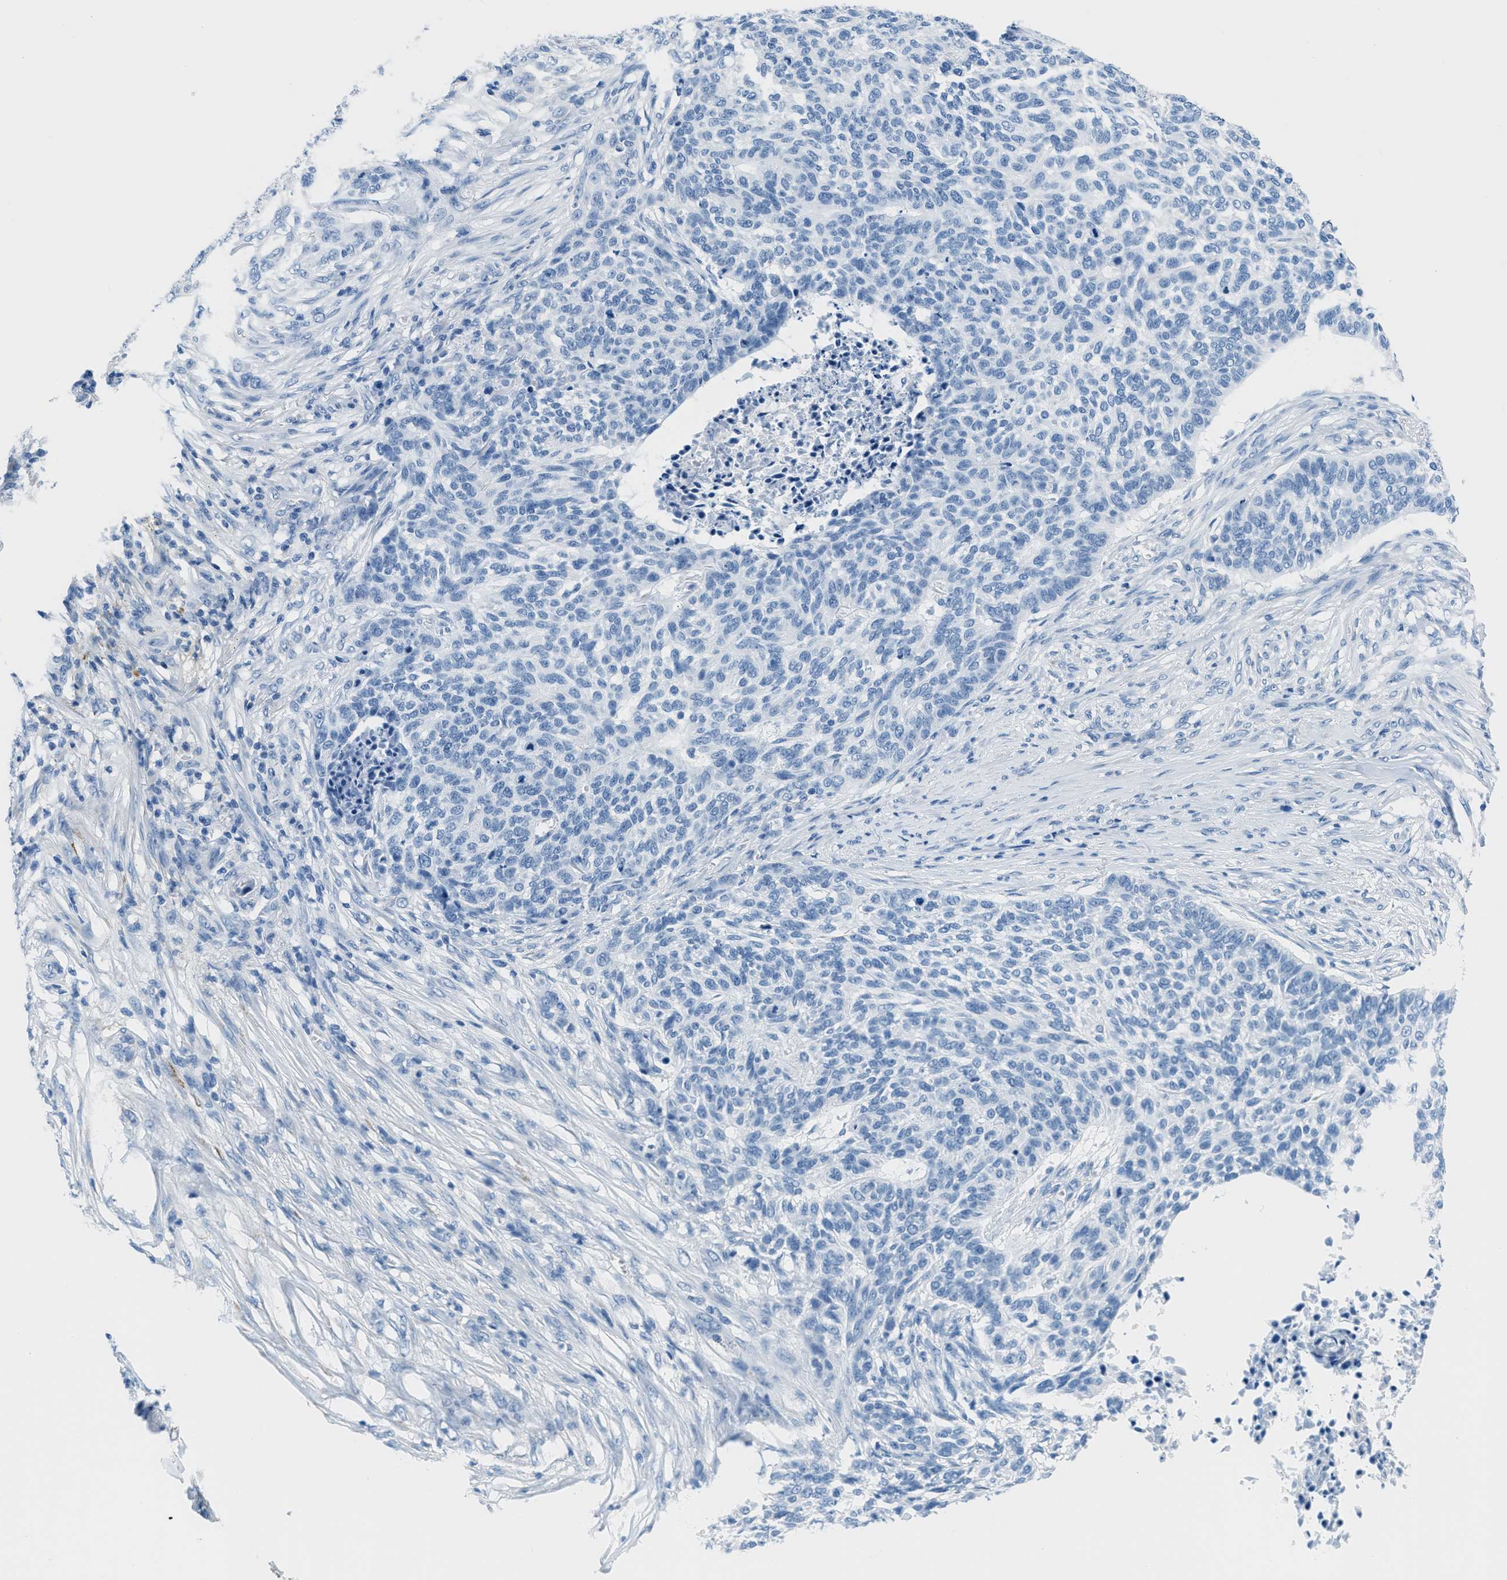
{"staining": {"intensity": "negative", "quantity": "none", "location": "none"}, "tissue": "skin cancer", "cell_type": "Tumor cells", "image_type": "cancer", "snomed": [{"axis": "morphology", "description": "Basal cell carcinoma"}, {"axis": "topography", "description": "Skin"}], "caption": "Micrograph shows no protein expression in tumor cells of skin cancer (basal cell carcinoma) tissue.", "gene": "MGARP", "patient": {"sex": "male", "age": 85}}